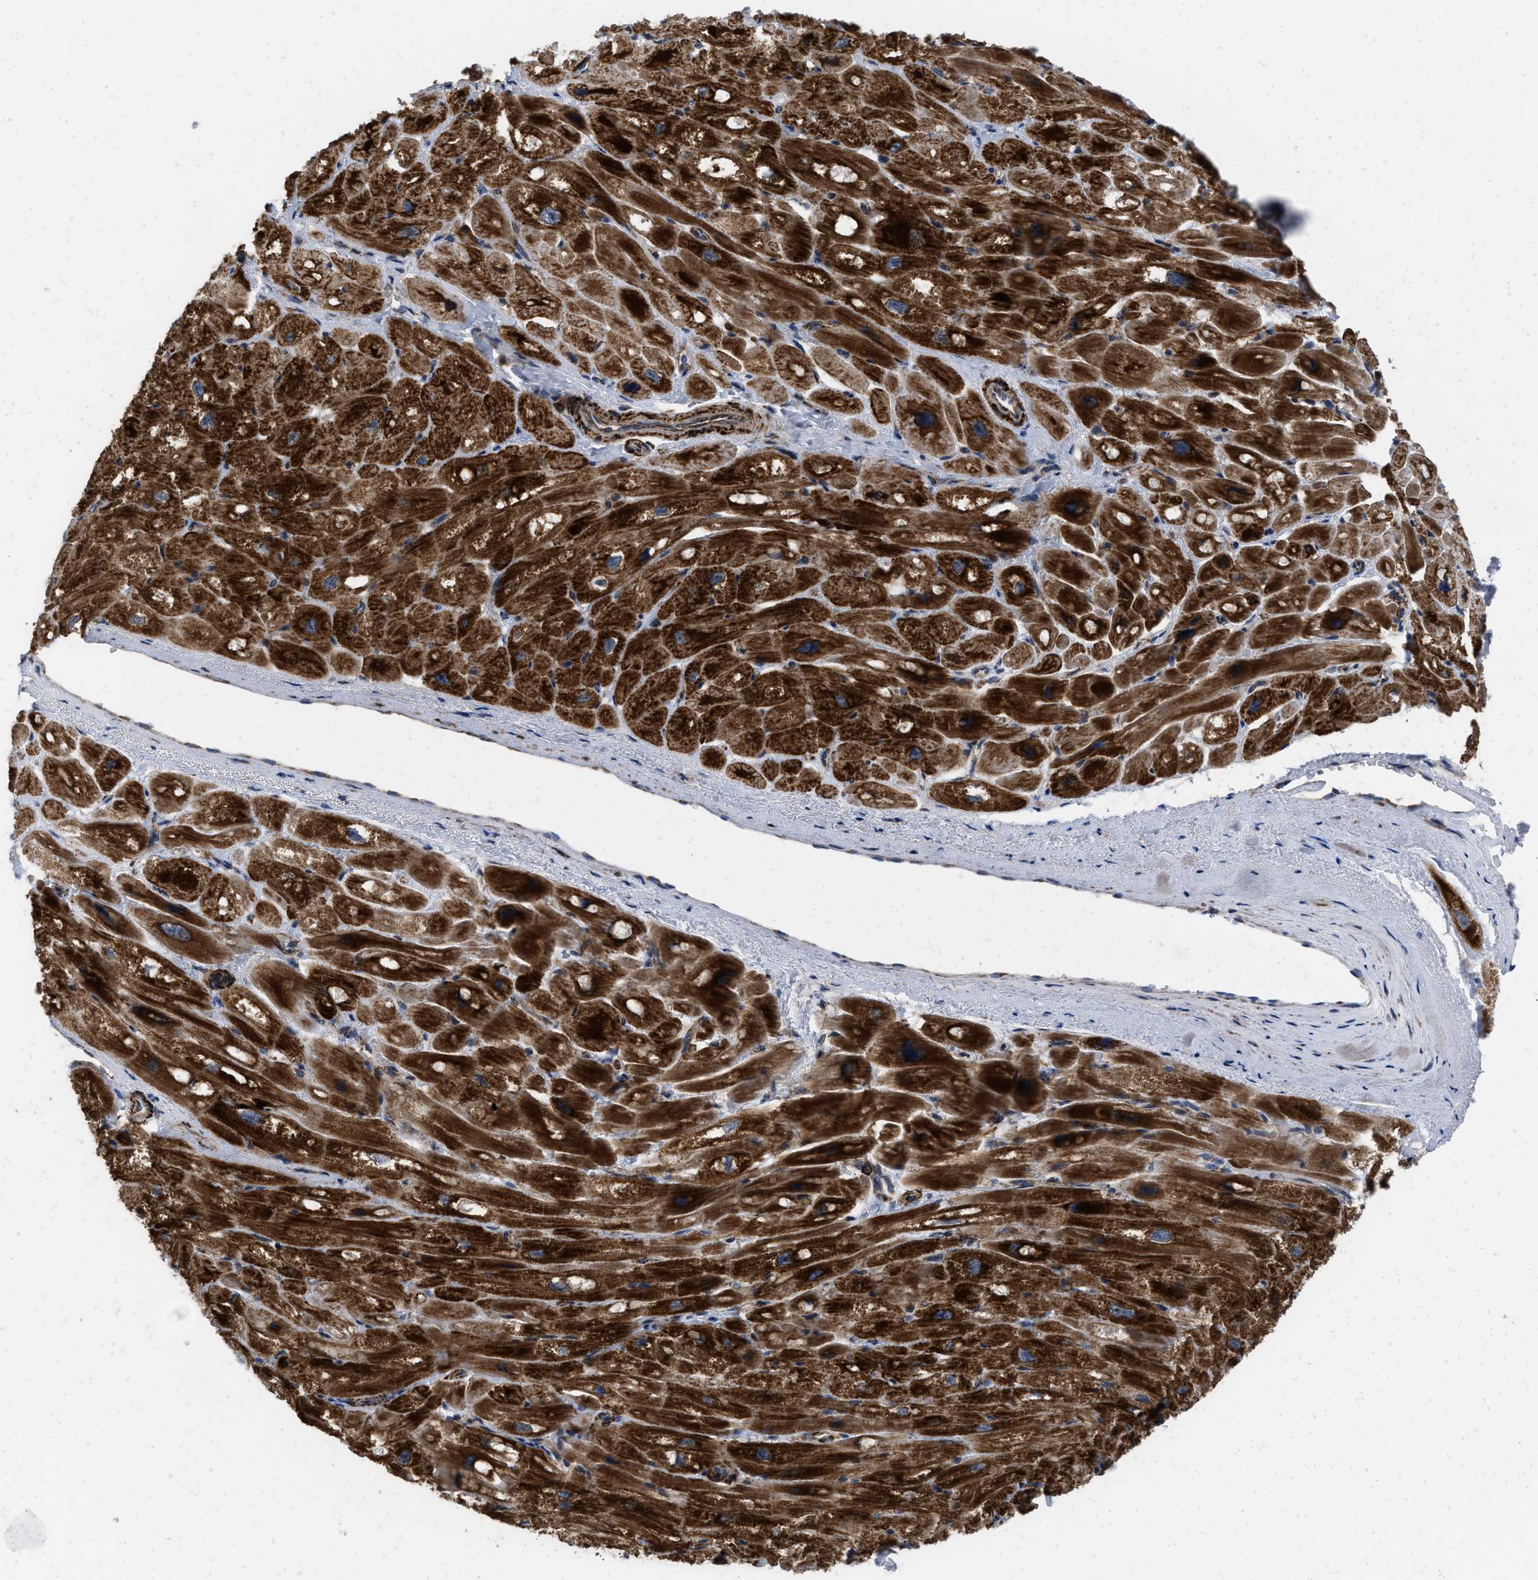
{"staining": {"intensity": "strong", "quantity": ">75%", "location": "cytoplasmic/membranous"}, "tissue": "heart muscle", "cell_type": "Cardiomyocytes", "image_type": "normal", "snomed": [{"axis": "morphology", "description": "Normal tissue, NOS"}, {"axis": "topography", "description": "Heart"}], "caption": "DAB (3,3'-diaminobenzidine) immunohistochemical staining of normal heart muscle reveals strong cytoplasmic/membranous protein staining in about >75% of cardiomyocytes.", "gene": "AKAP1", "patient": {"sex": "male", "age": 49}}